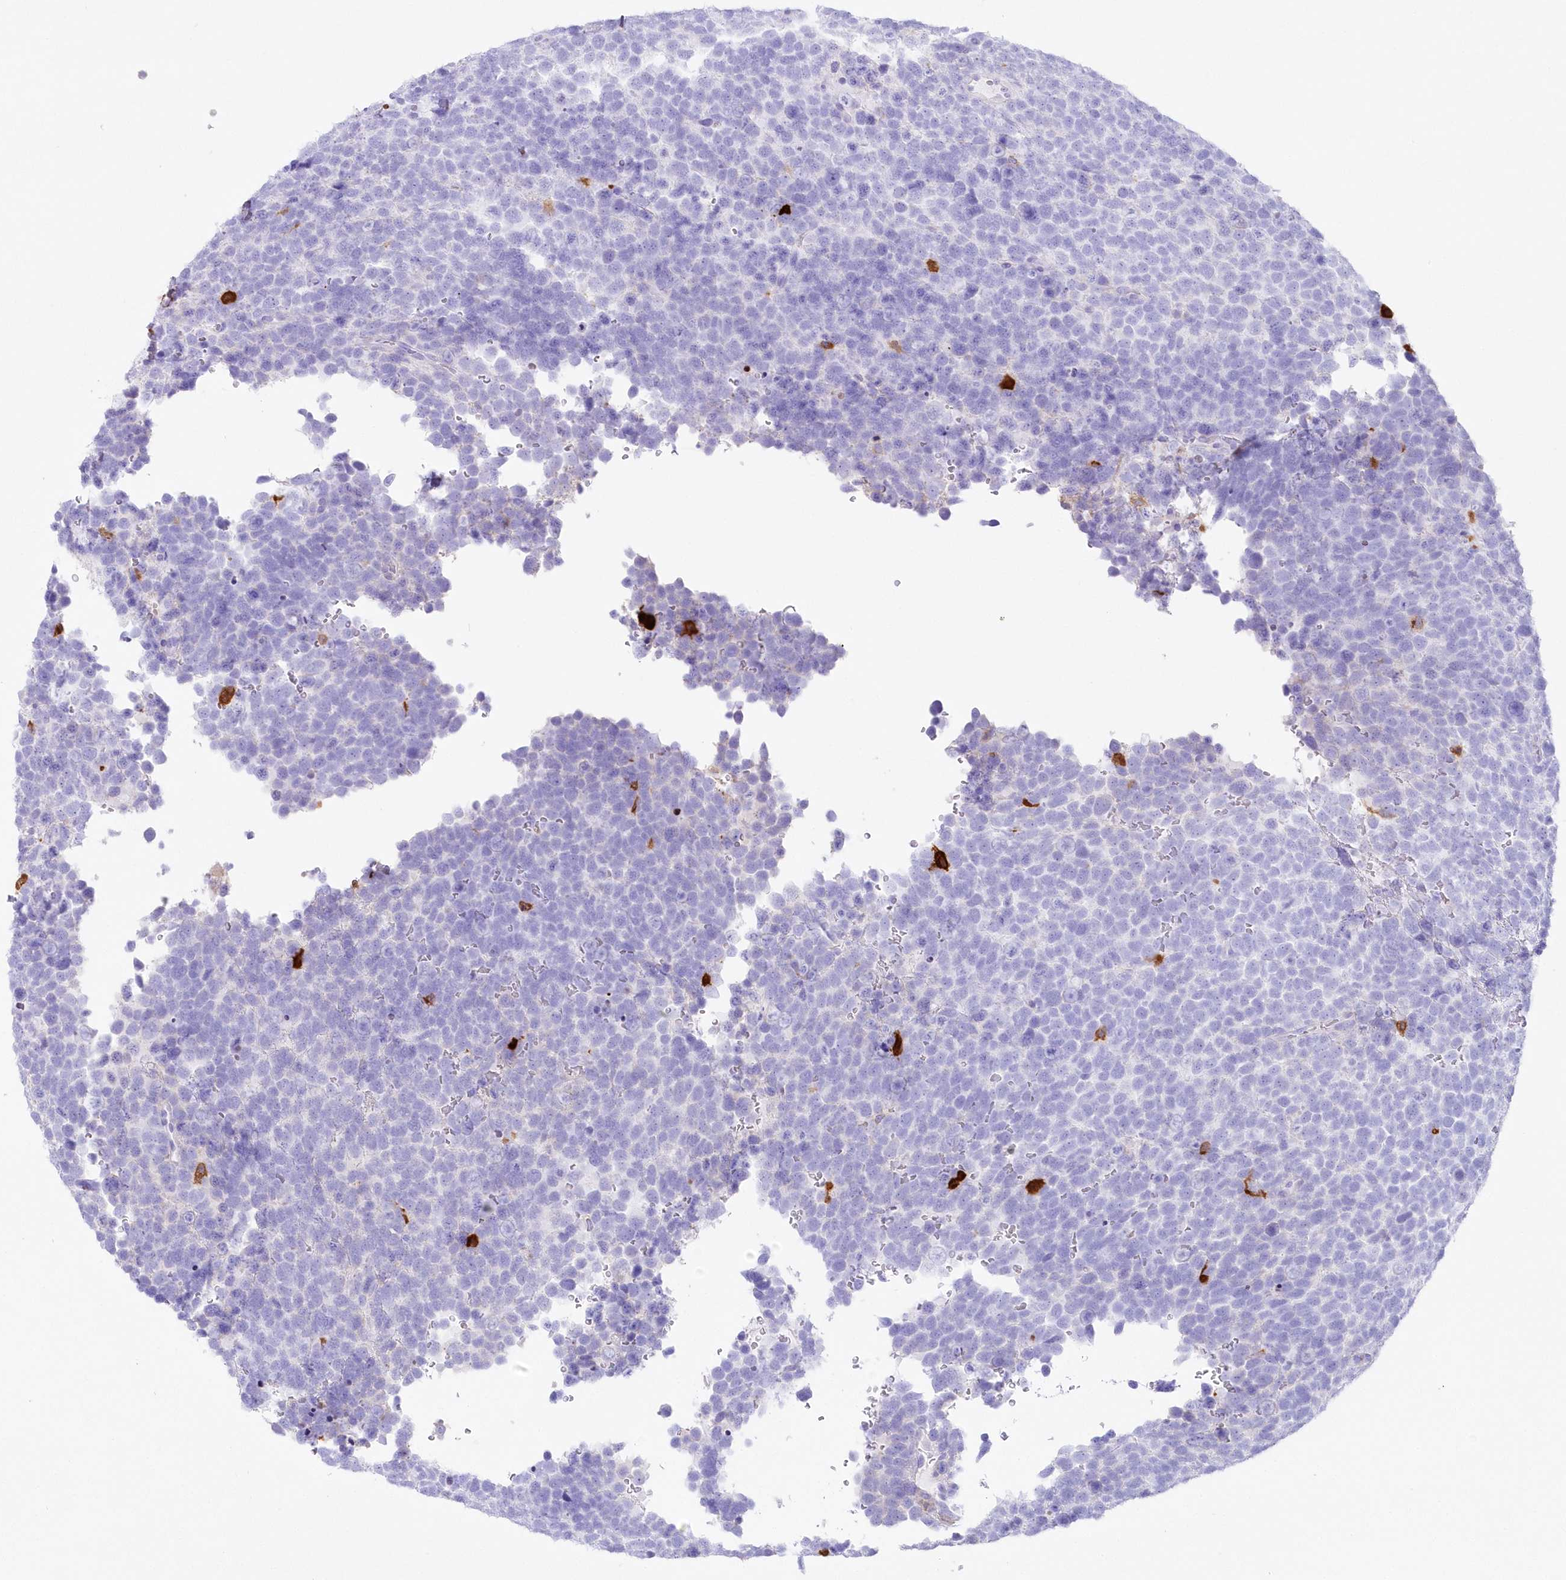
{"staining": {"intensity": "negative", "quantity": "none", "location": "none"}, "tissue": "urothelial cancer", "cell_type": "Tumor cells", "image_type": "cancer", "snomed": [{"axis": "morphology", "description": "Urothelial carcinoma, High grade"}, {"axis": "topography", "description": "Urinary bladder"}], "caption": "There is no significant positivity in tumor cells of urothelial carcinoma (high-grade). (DAB immunohistochemistry visualized using brightfield microscopy, high magnification).", "gene": "DNAJC19", "patient": {"sex": "female", "age": 82}}